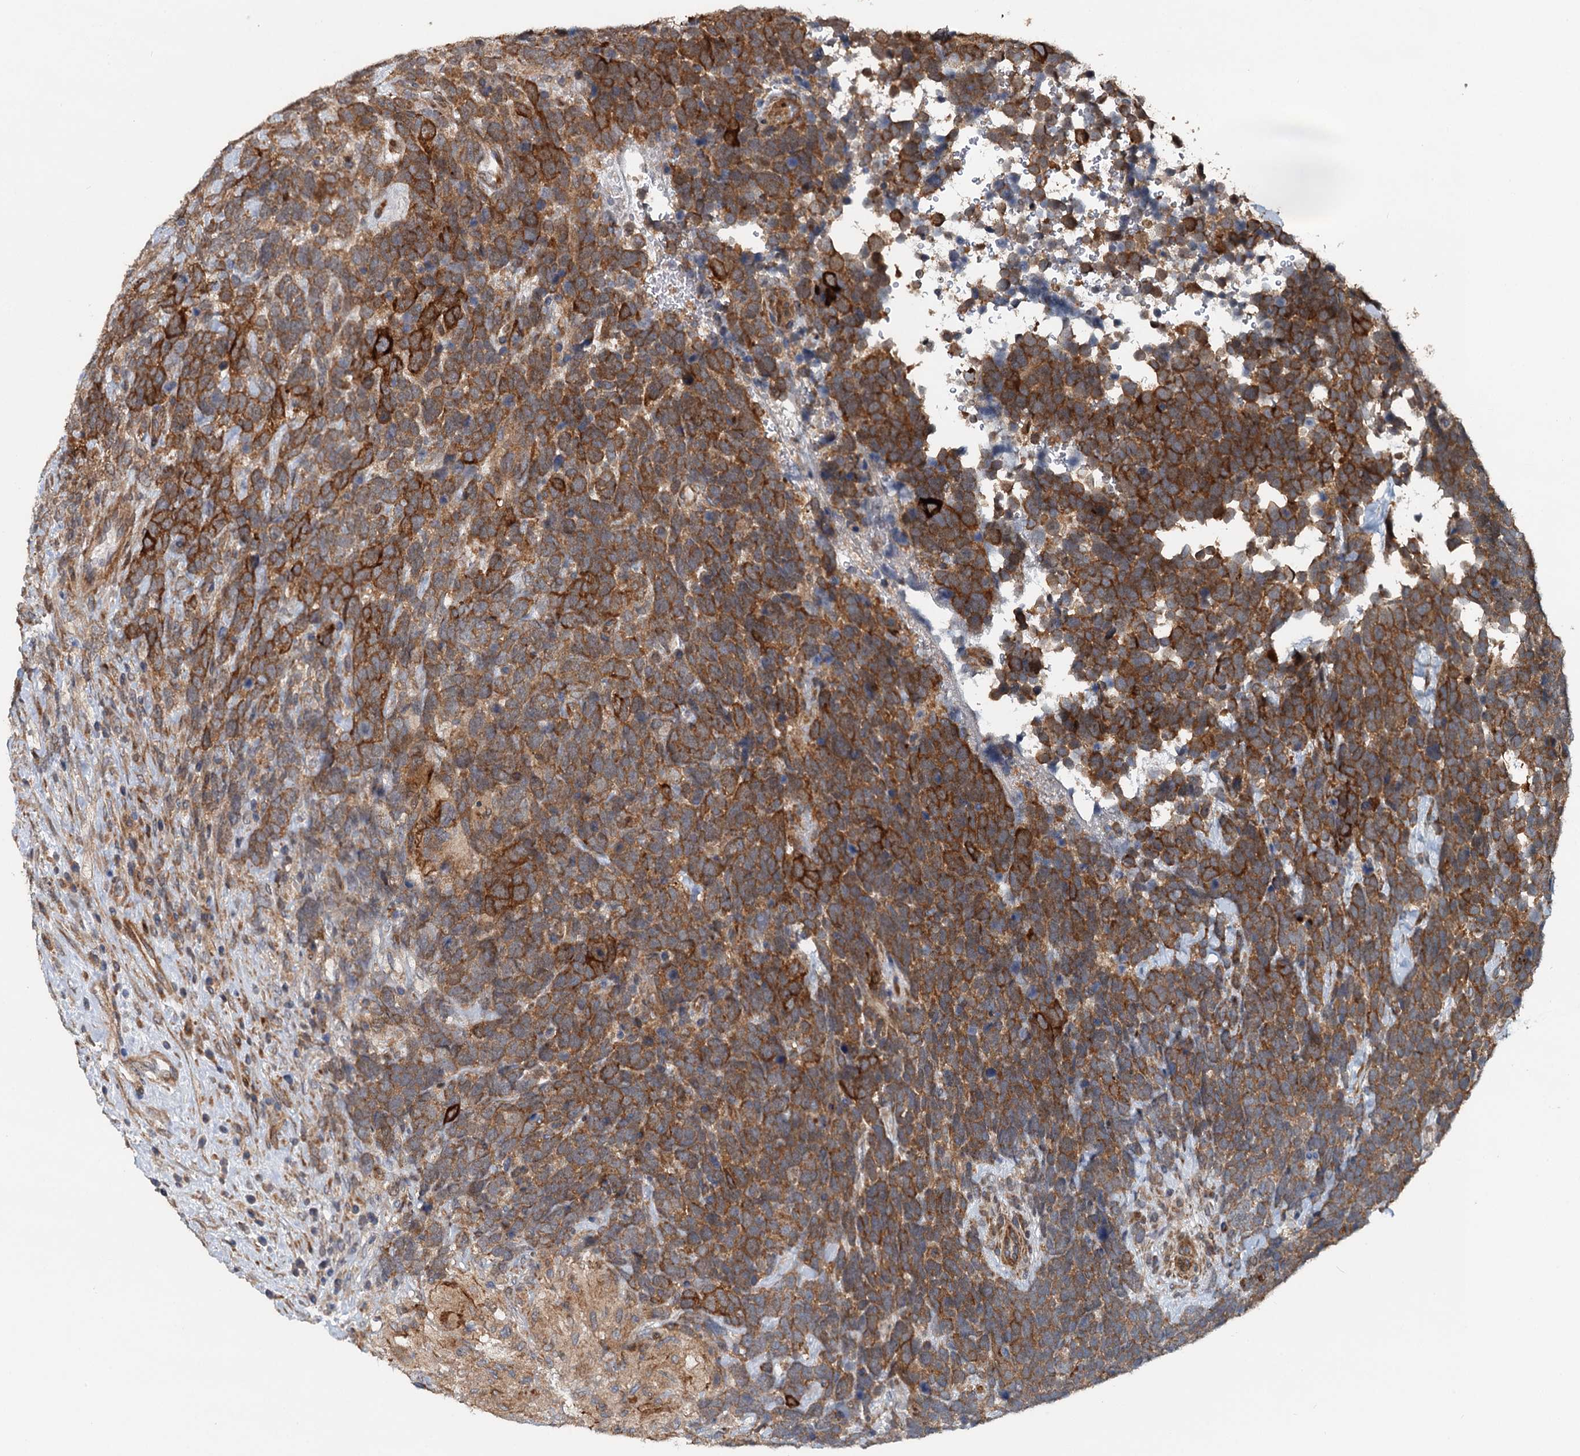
{"staining": {"intensity": "strong", "quantity": ">75%", "location": "cytoplasmic/membranous"}, "tissue": "urothelial cancer", "cell_type": "Tumor cells", "image_type": "cancer", "snomed": [{"axis": "morphology", "description": "Urothelial carcinoma, High grade"}, {"axis": "topography", "description": "Urinary bladder"}], "caption": "Human urothelial cancer stained with a brown dye displays strong cytoplasmic/membranous positive positivity in about >75% of tumor cells.", "gene": "LRRK2", "patient": {"sex": "female", "age": 82}}